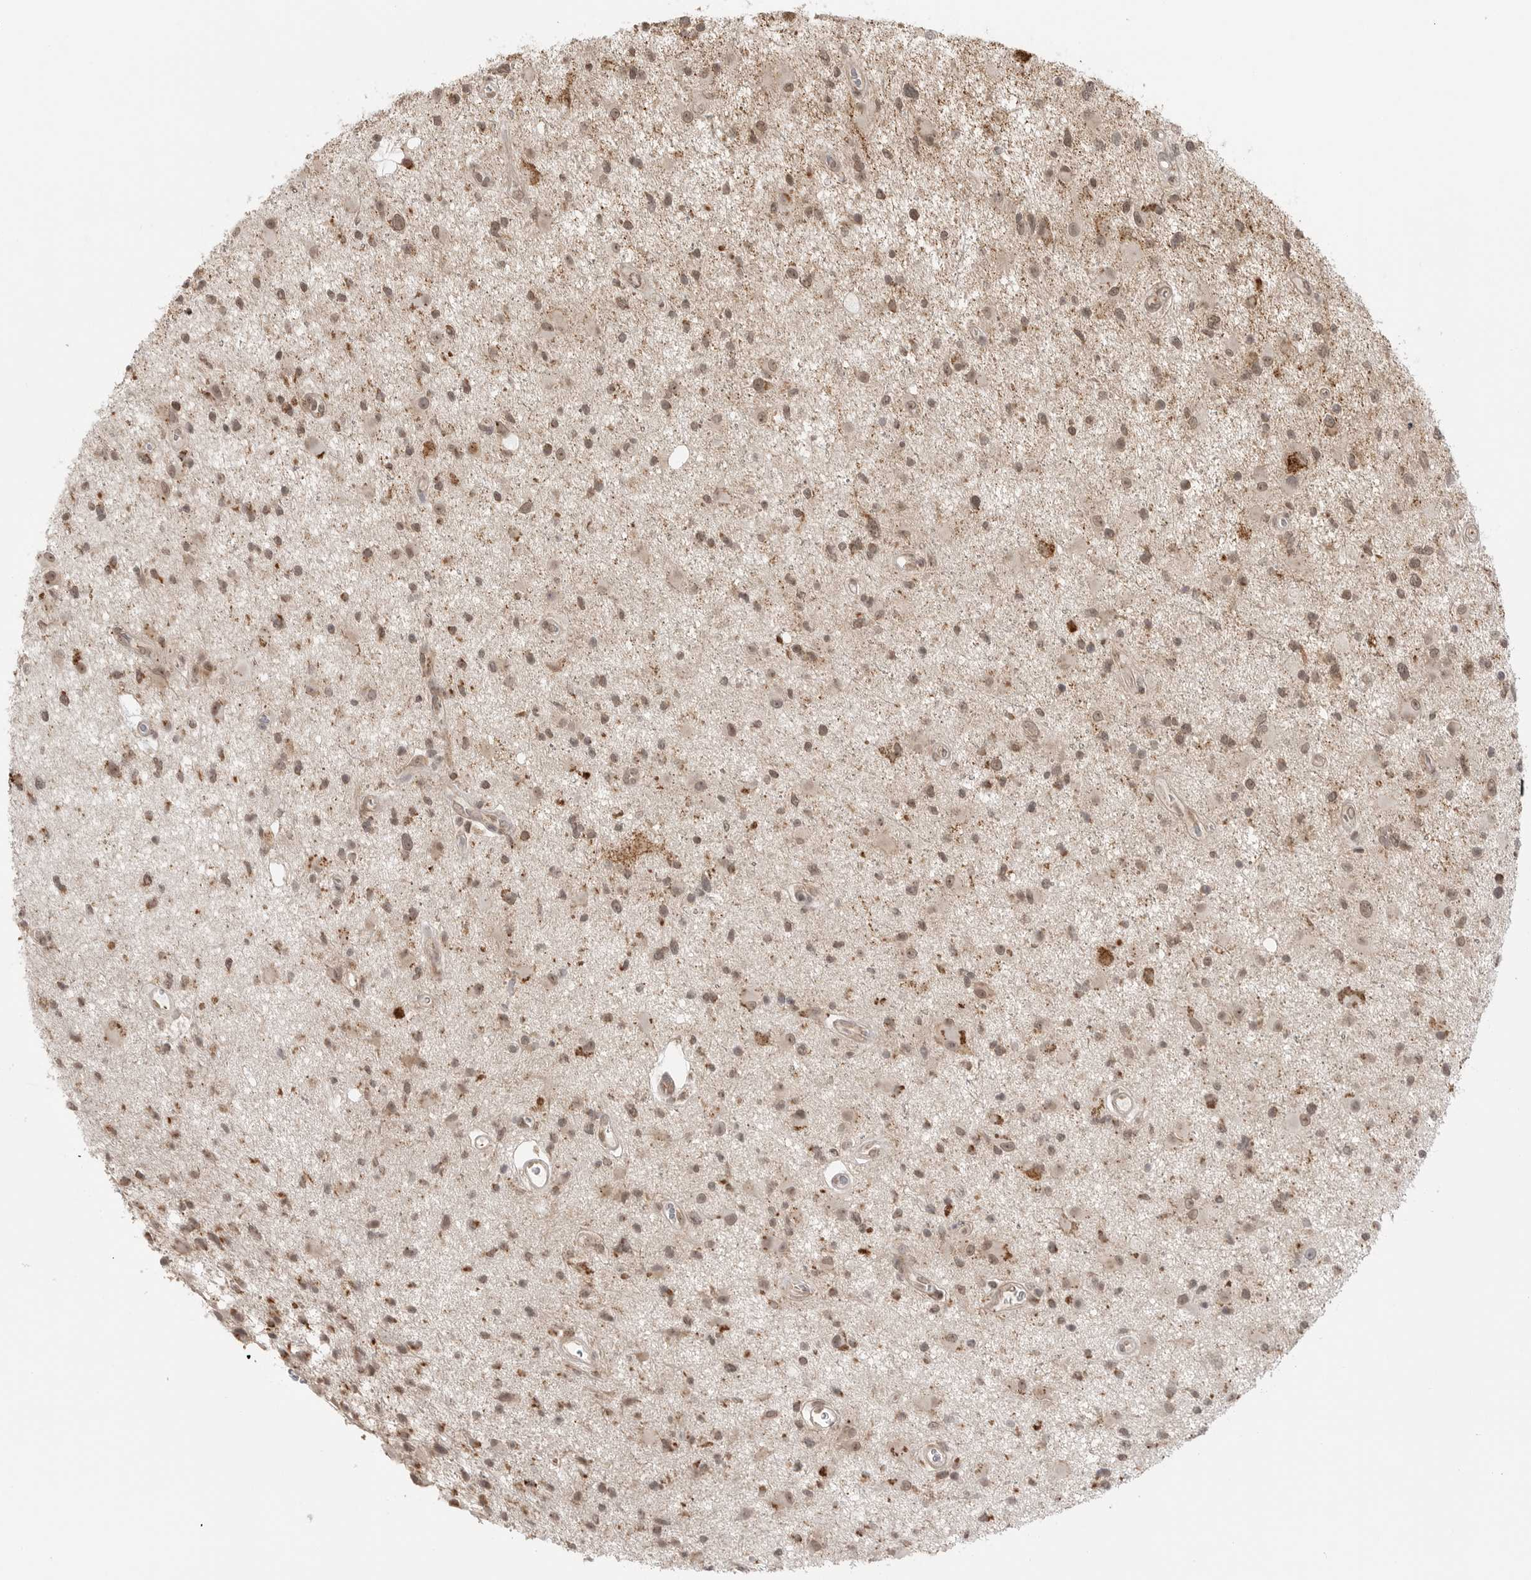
{"staining": {"intensity": "moderate", "quantity": "<25%", "location": "cytoplasmic/membranous,nuclear"}, "tissue": "glioma", "cell_type": "Tumor cells", "image_type": "cancer", "snomed": [{"axis": "morphology", "description": "Glioma, malignant, High grade"}, {"axis": "topography", "description": "Brain"}], "caption": "Brown immunohistochemical staining in glioma demonstrates moderate cytoplasmic/membranous and nuclear staining in about <25% of tumor cells. Nuclei are stained in blue.", "gene": "KALRN", "patient": {"sex": "male", "age": 33}}